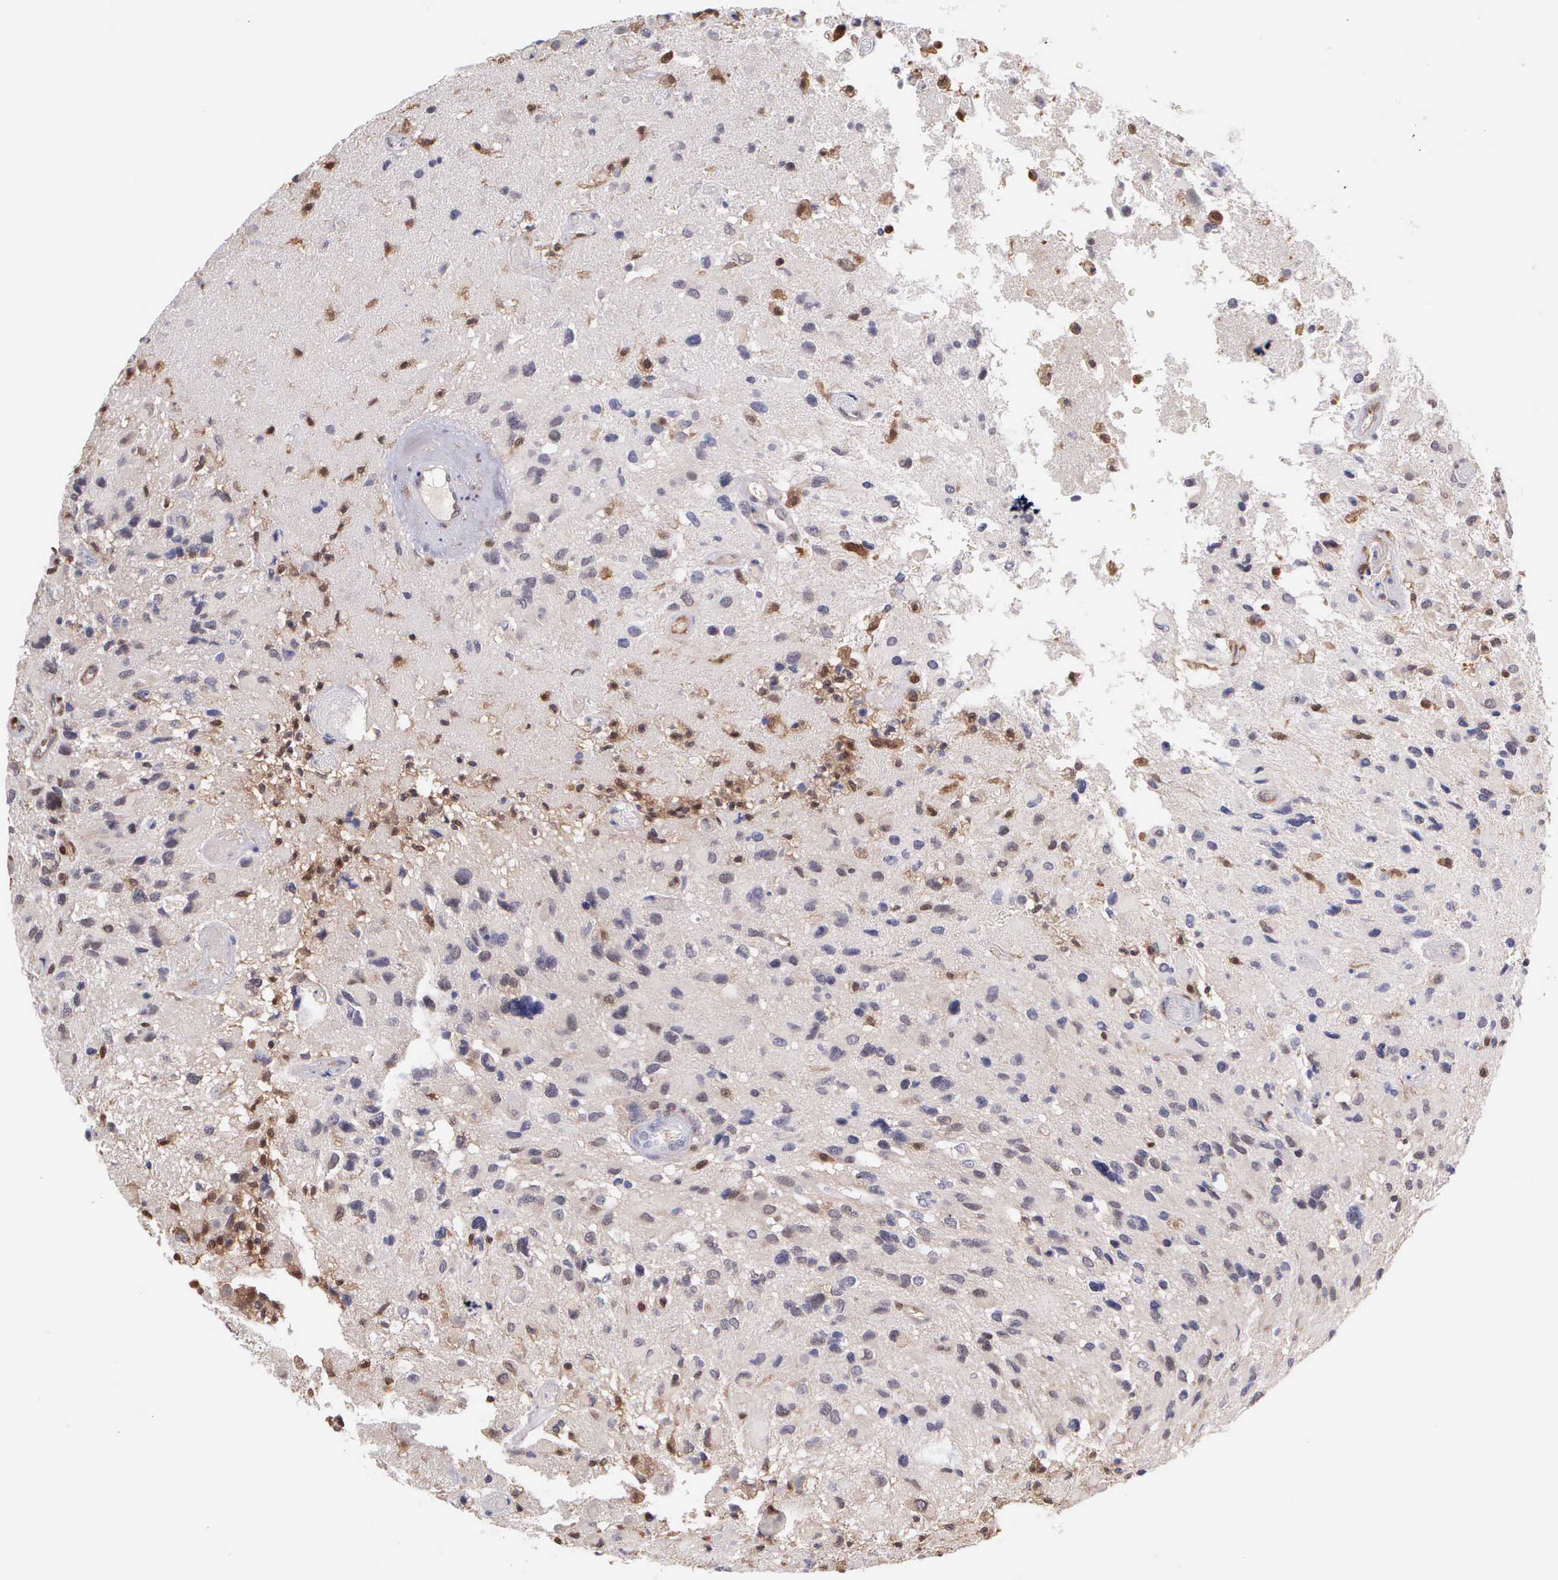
{"staining": {"intensity": "negative", "quantity": "none", "location": "none"}, "tissue": "glioma", "cell_type": "Tumor cells", "image_type": "cancer", "snomed": [{"axis": "morphology", "description": "Glioma, malignant, High grade"}, {"axis": "topography", "description": "Brain"}], "caption": "The immunohistochemistry image has no significant positivity in tumor cells of glioma tissue.", "gene": "BID", "patient": {"sex": "male", "age": 69}}